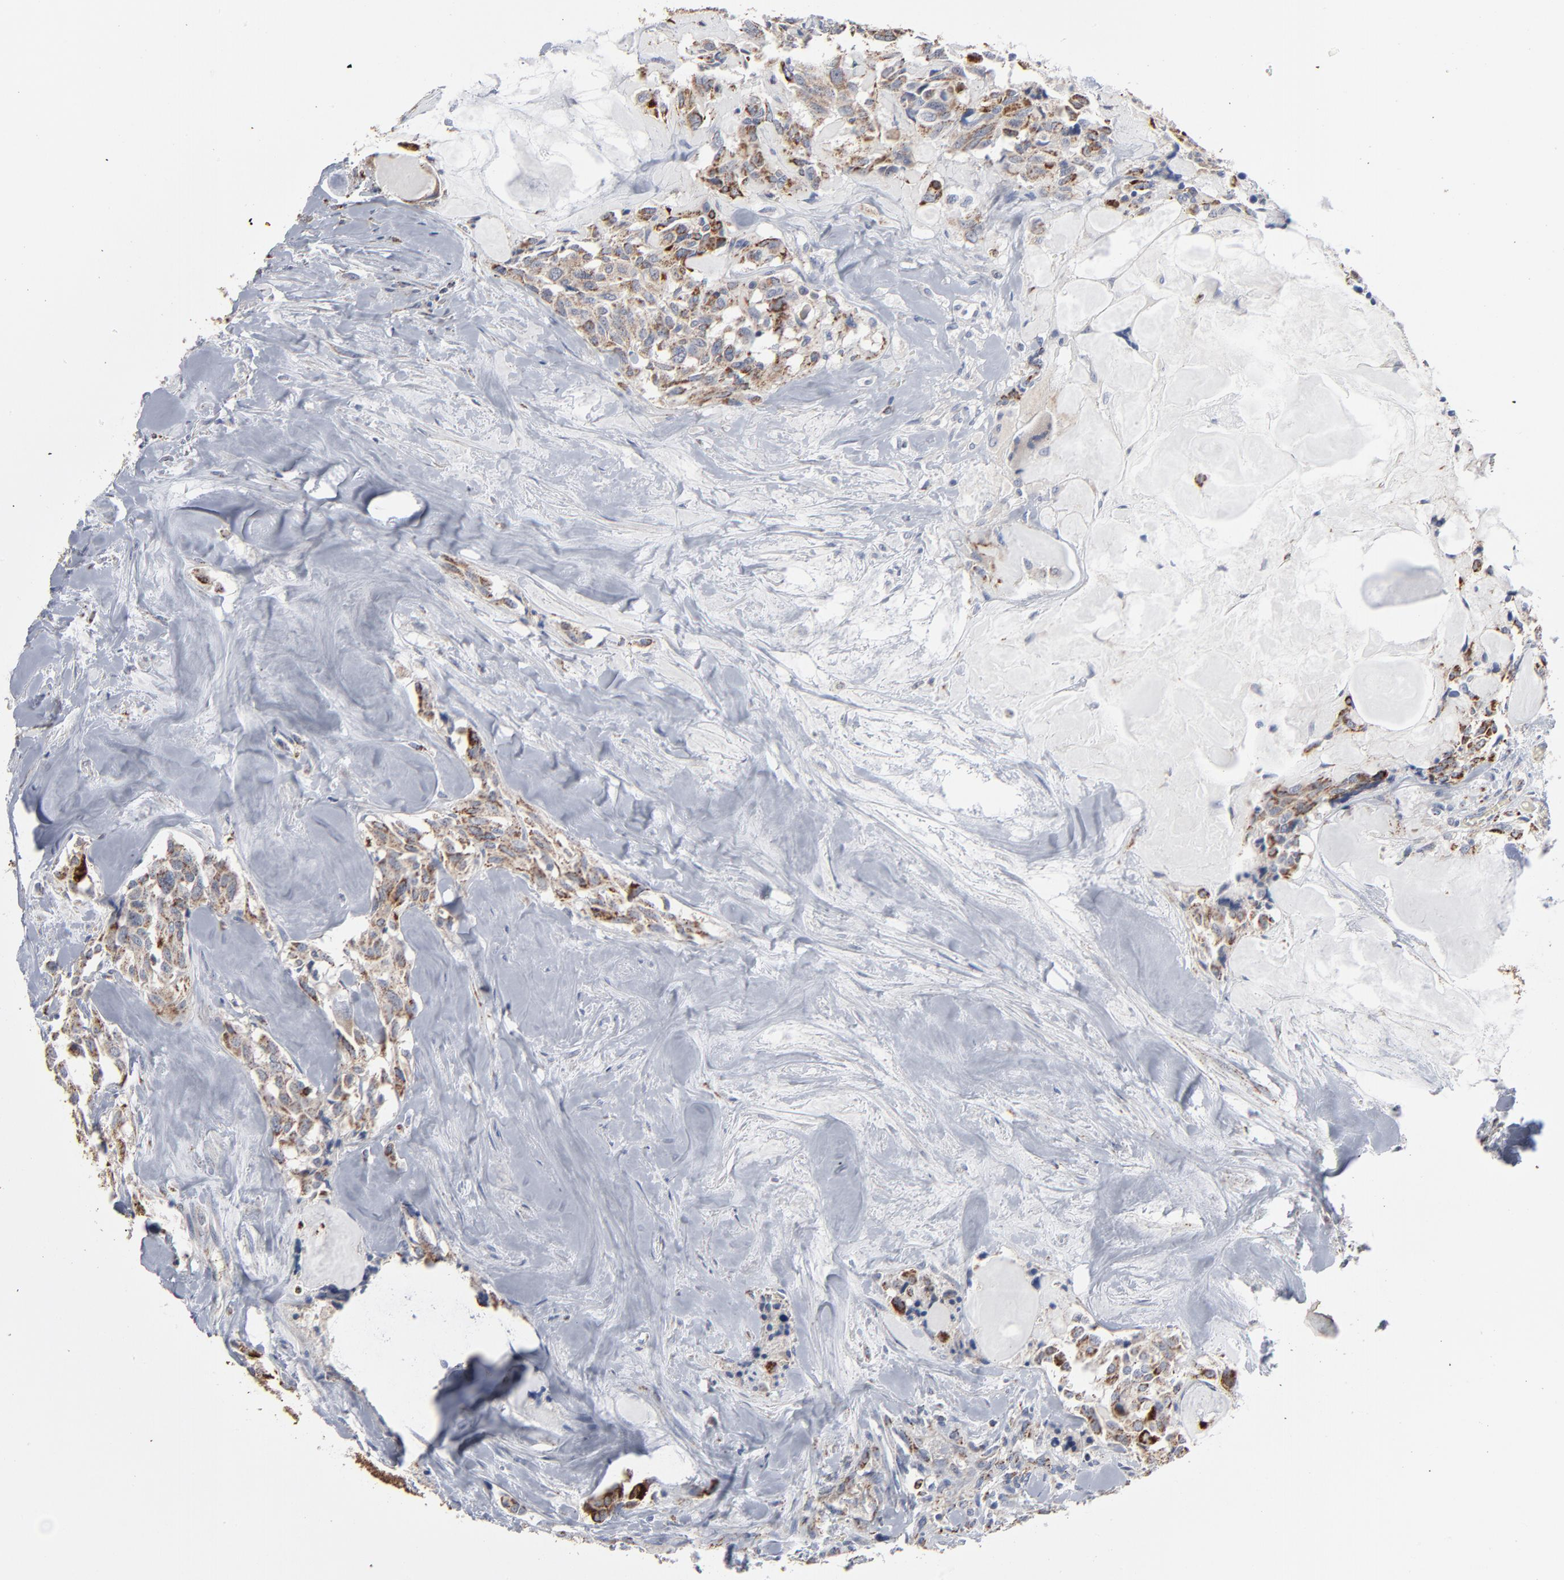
{"staining": {"intensity": "strong", "quantity": ">75%", "location": "cytoplasmic/membranous"}, "tissue": "thyroid cancer", "cell_type": "Tumor cells", "image_type": "cancer", "snomed": [{"axis": "morphology", "description": "Carcinoma, NOS"}, {"axis": "morphology", "description": "Carcinoid, malignant, NOS"}, {"axis": "topography", "description": "Thyroid gland"}], "caption": "A brown stain shows strong cytoplasmic/membranous positivity of a protein in human thyroid cancer (carcinoid (malignant)) tumor cells.", "gene": "UQCRC1", "patient": {"sex": "male", "age": 33}}